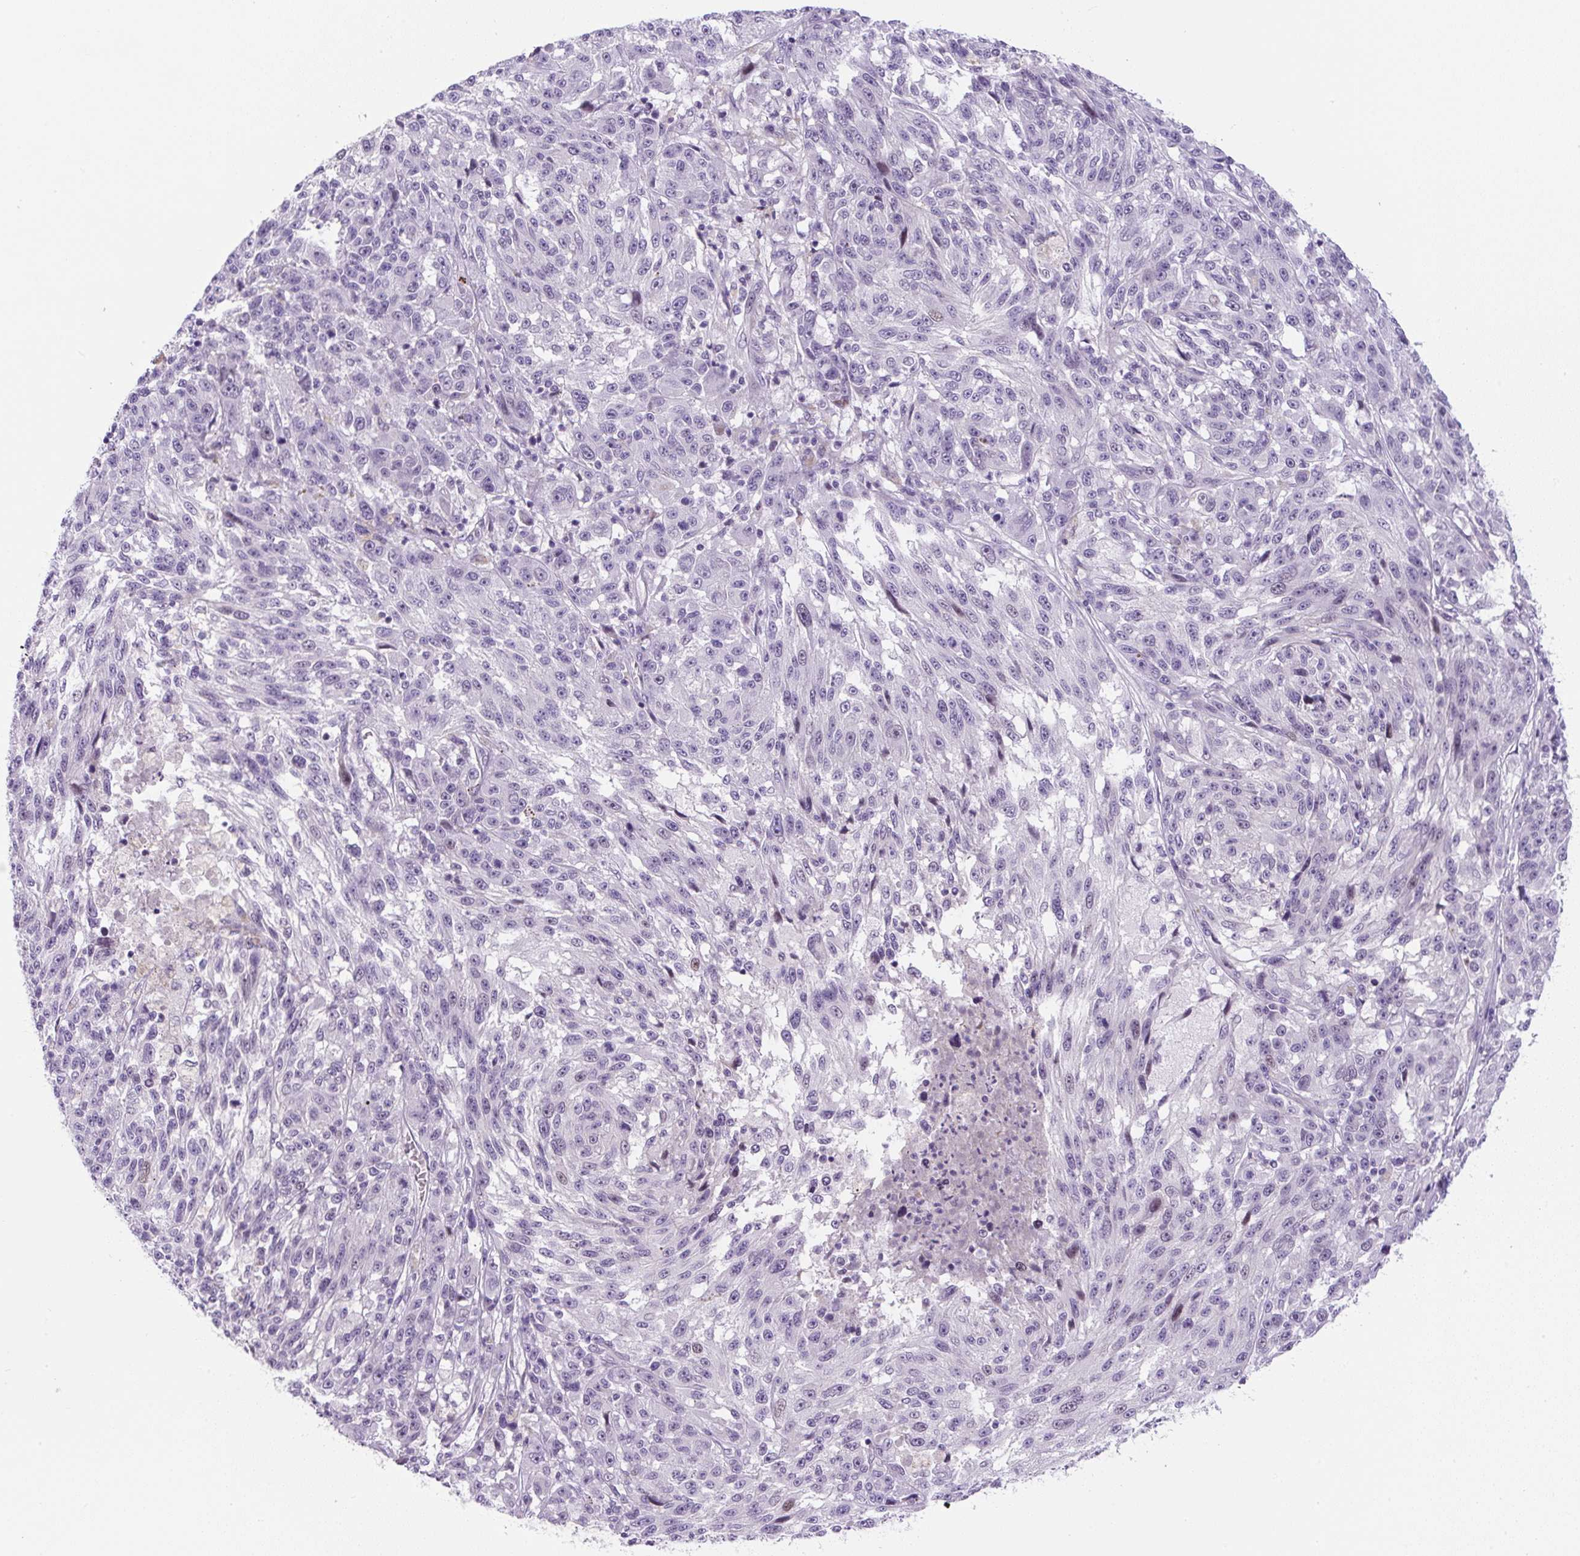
{"staining": {"intensity": "weak", "quantity": "<25%", "location": "nuclear"}, "tissue": "melanoma", "cell_type": "Tumor cells", "image_type": "cancer", "snomed": [{"axis": "morphology", "description": "Malignant melanoma, NOS"}, {"axis": "topography", "description": "Skin"}], "caption": "An immunohistochemistry micrograph of malignant melanoma is shown. There is no staining in tumor cells of malignant melanoma.", "gene": "ADAMTS19", "patient": {"sex": "male", "age": 53}}